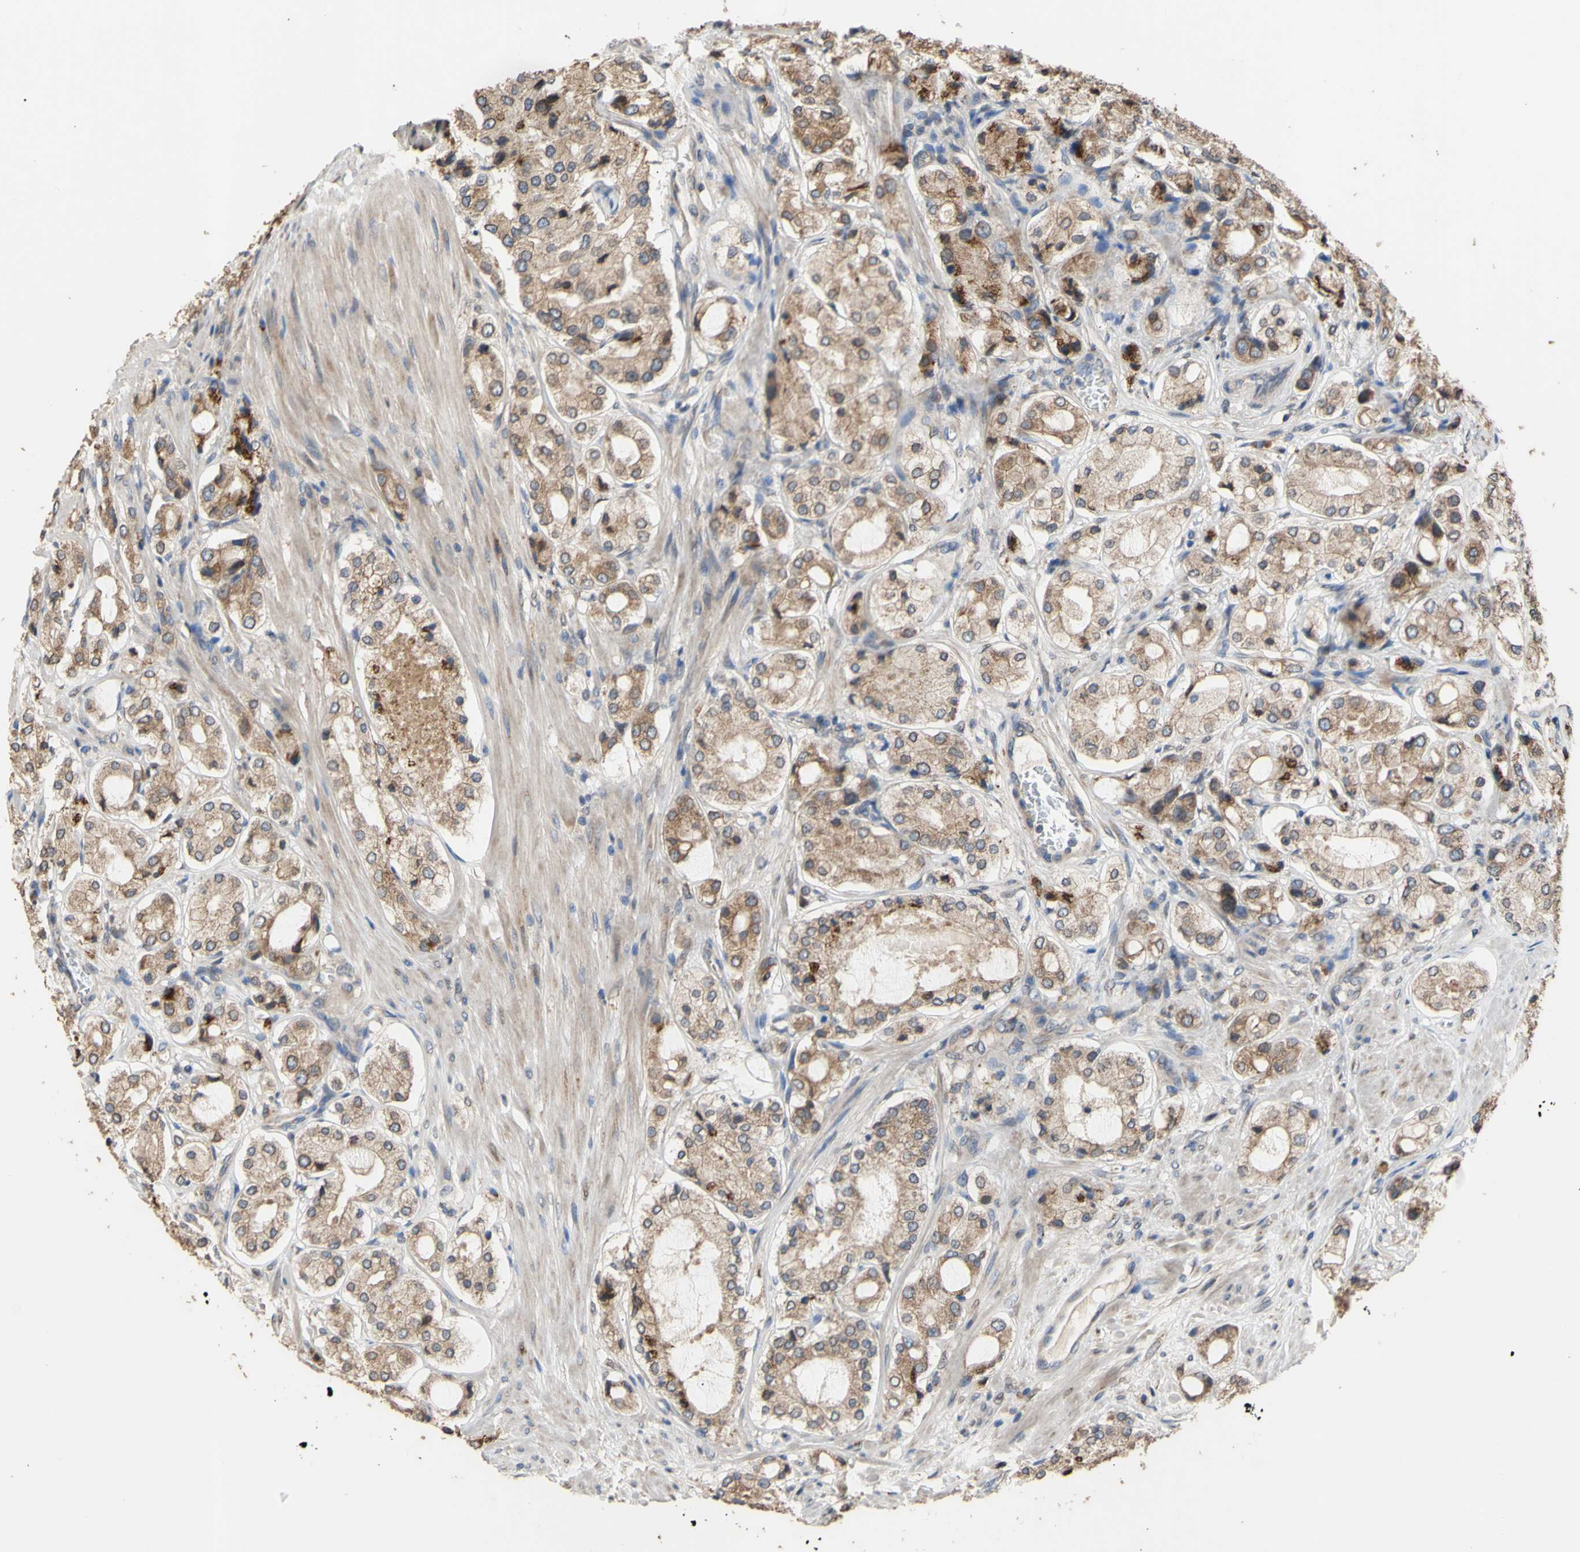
{"staining": {"intensity": "moderate", "quantity": "25%-75%", "location": "cytoplasmic/membranous"}, "tissue": "prostate cancer", "cell_type": "Tumor cells", "image_type": "cancer", "snomed": [{"axis": "morphology", "description": "Adenocarcinoma, High grade"}, {"axis": "topography", "description": "Prostate"}], "caption": "A photomicrograph showing moderate cytoplasmic/membranous staining in about 25%-75% of tumor cells in prostate cancer (high-grade adenocarcinoma), as visualized by brown immunohistochemical staining.", "gene": "NECTIN3", "patient": {"sex": "male", "age": 65}}